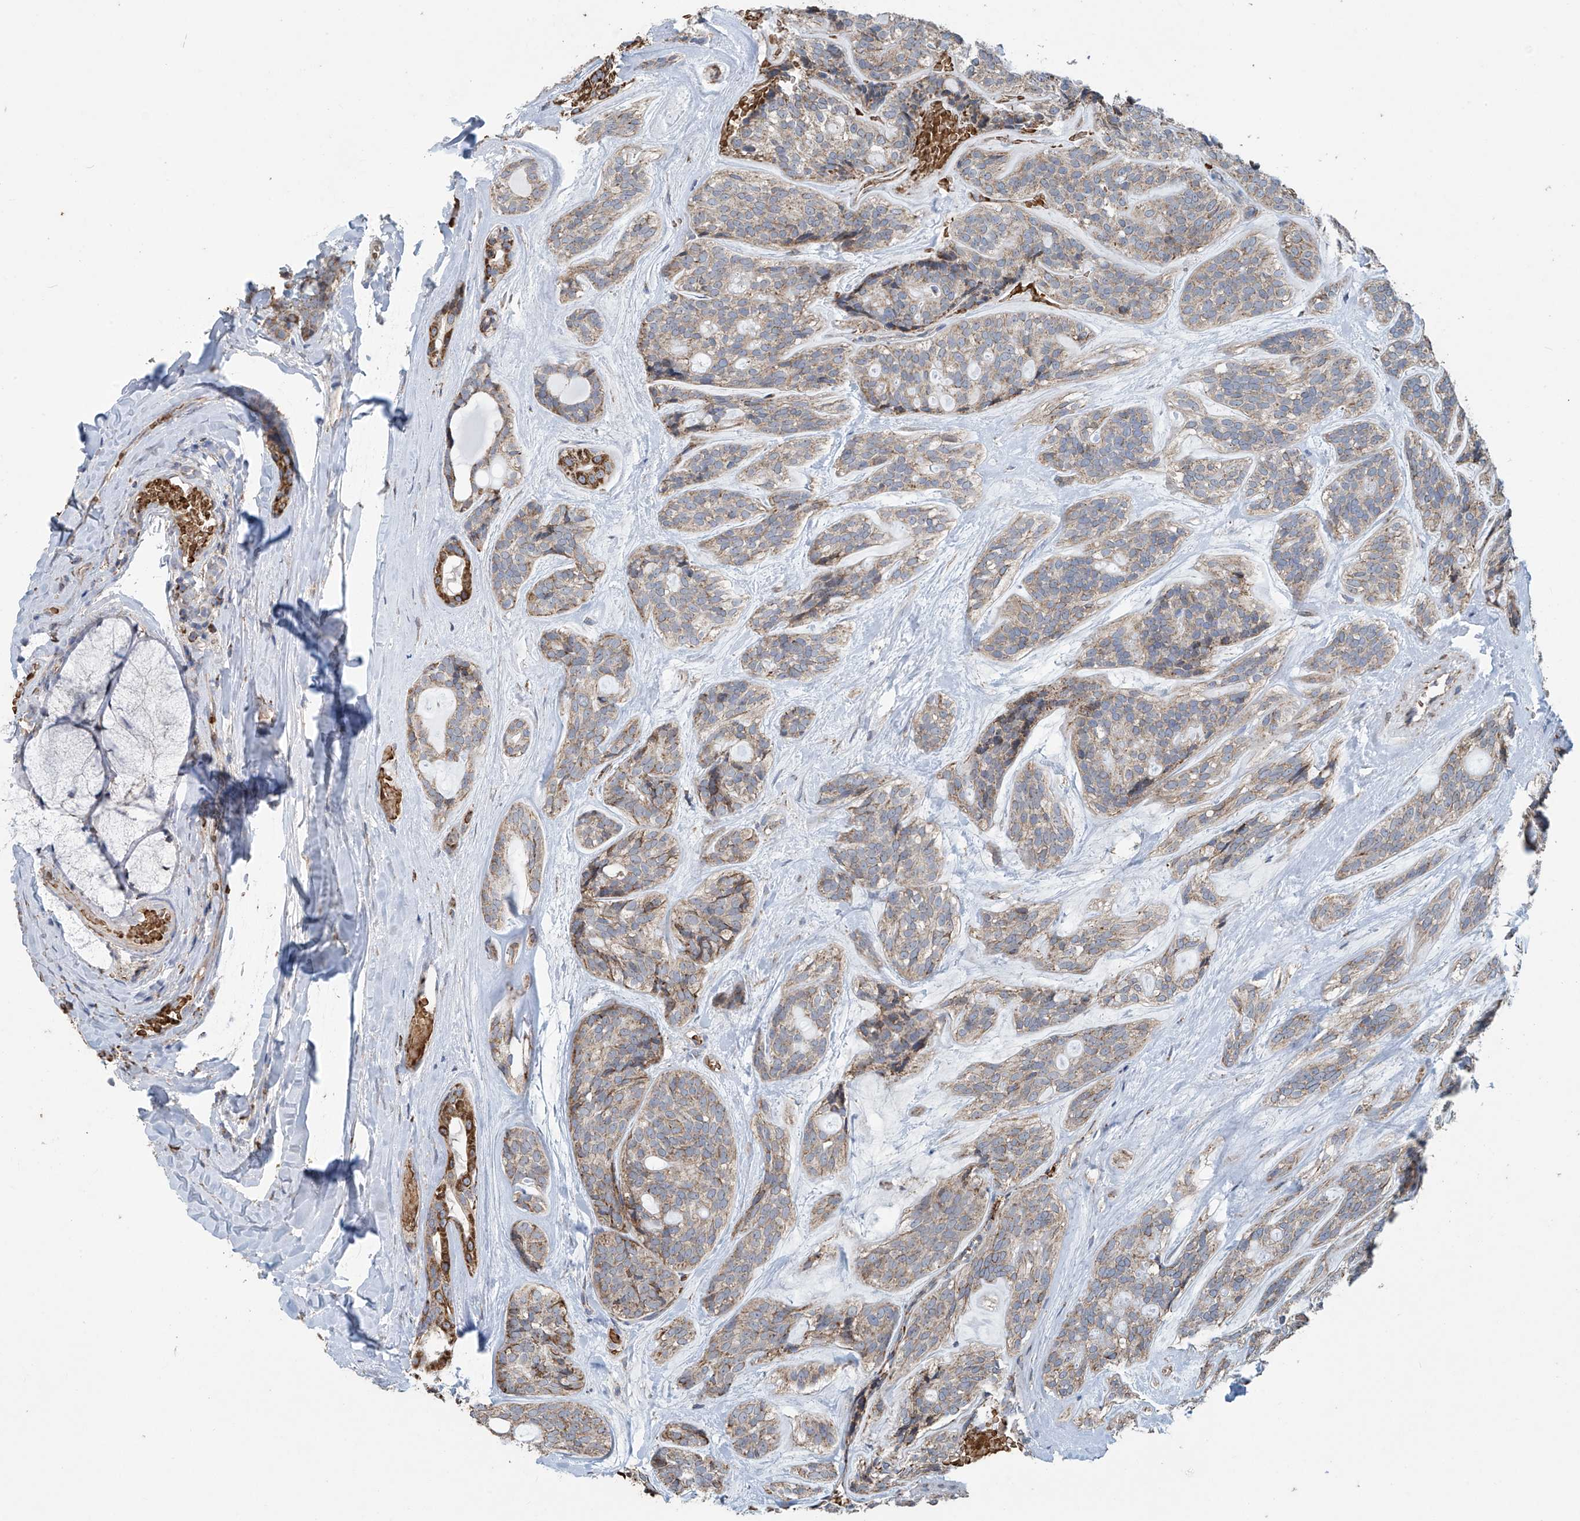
{"staining": {"intensity": "strong", "quantity": "<25%", "location": "cytoplasmic/membranous"}, "tissue": "head and neck cancer", "cell_type": "Tumor cells", "image_type": "cancer", "snomed": [{"axis": "morphology", "description": "Adenocarcinoma, NOS"}, {"axis": "topography", "description": "Head-Neck"}], "caption": "Head and neck adenocarcinoma stained for a protein exhibits strong cytoplasmic/membranous positivity in tumor cells.", "gene": "COMMD1", "patient": {"sex": "male", "age": 66}}